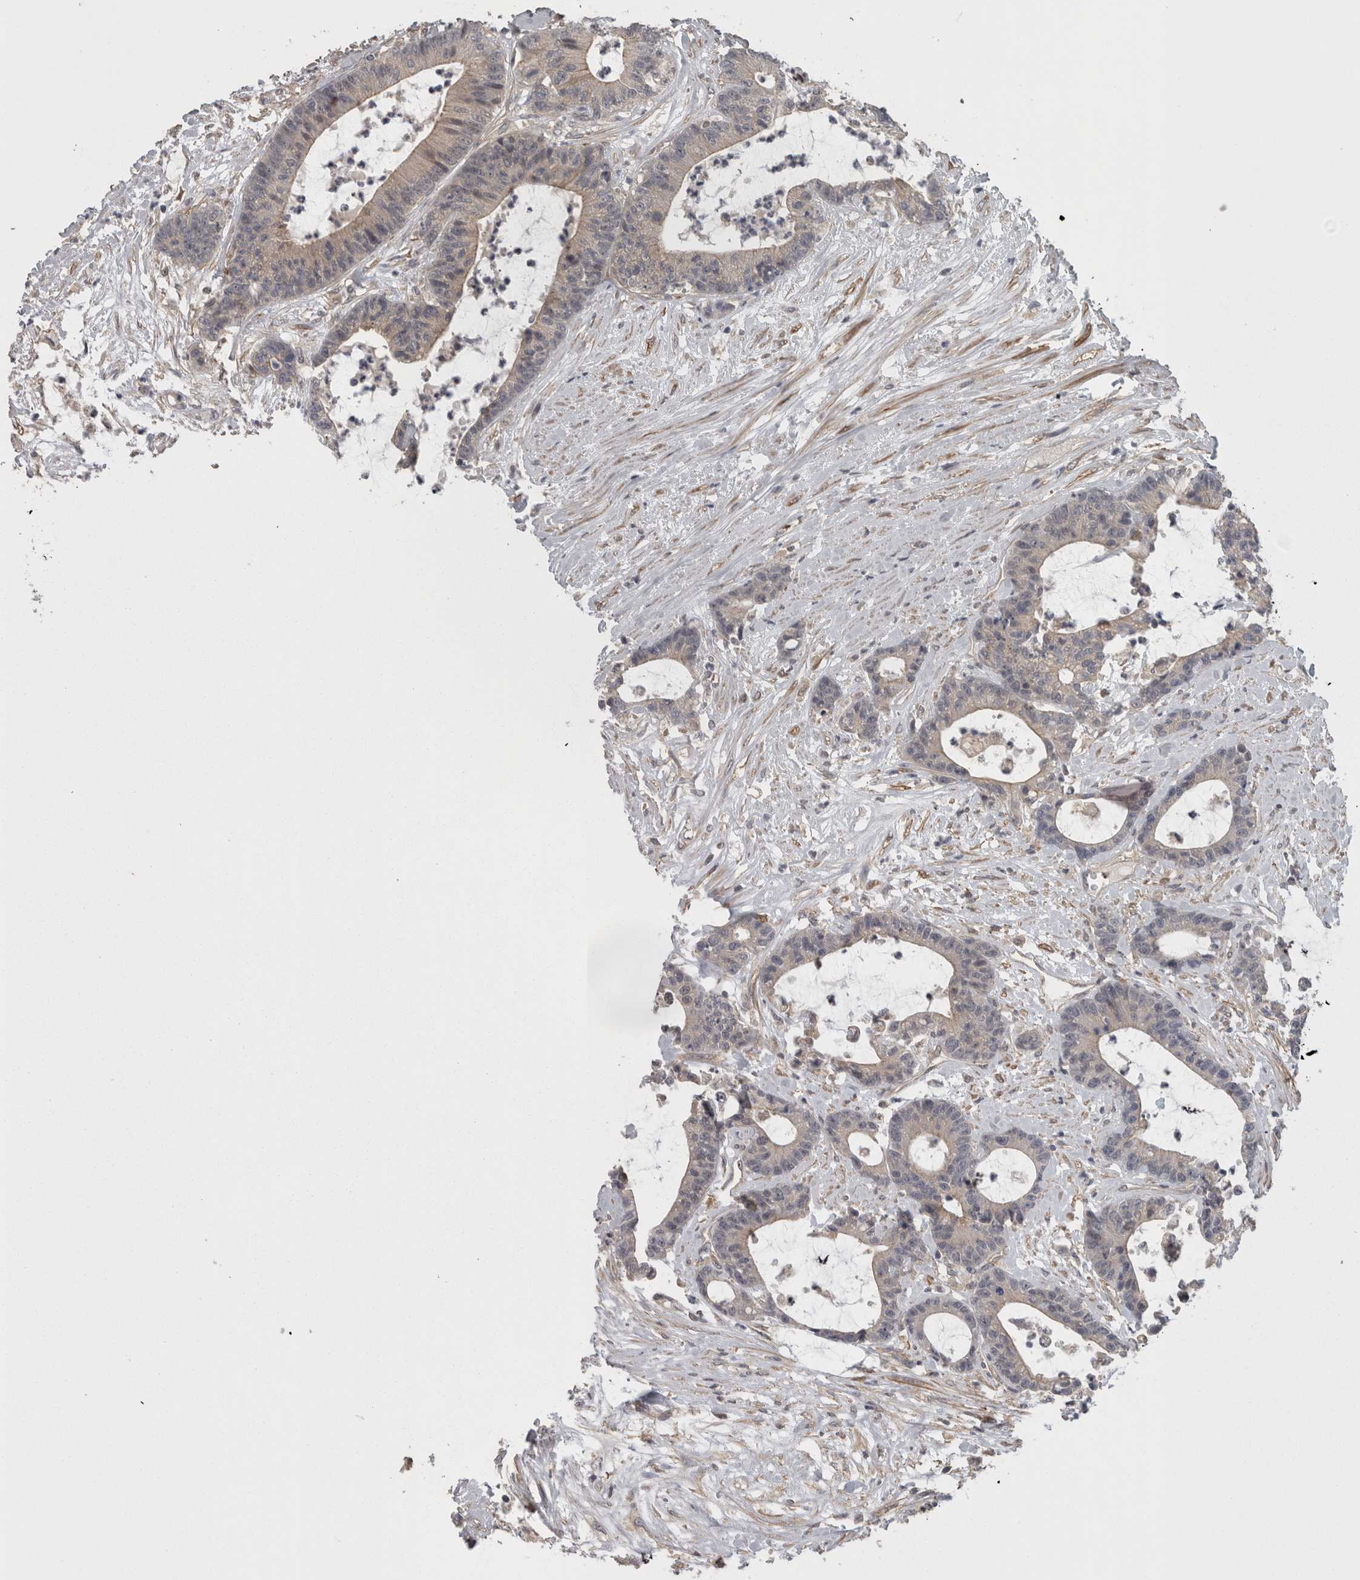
{"staining": {"intensity": "moderate", "quantity": "<25%", "location": "nuclear"}, "tissue": "colorectal cancer", "cell_type": "Tumor cells", "image_type": "cancer", "snomed": [{"axis": "morphology", "description": "Adenocarcinoma, NOS"}, {"axis": "topography", "description": "Colon"}], "caption": "This image displays immunohistochemistry staining of human colorectal adenocarcinoma, with low moderate nuclear expression in about <25% of tumor cells.", "gene": "RMDN1", "patient": {"sex": "female", "age": 84}}